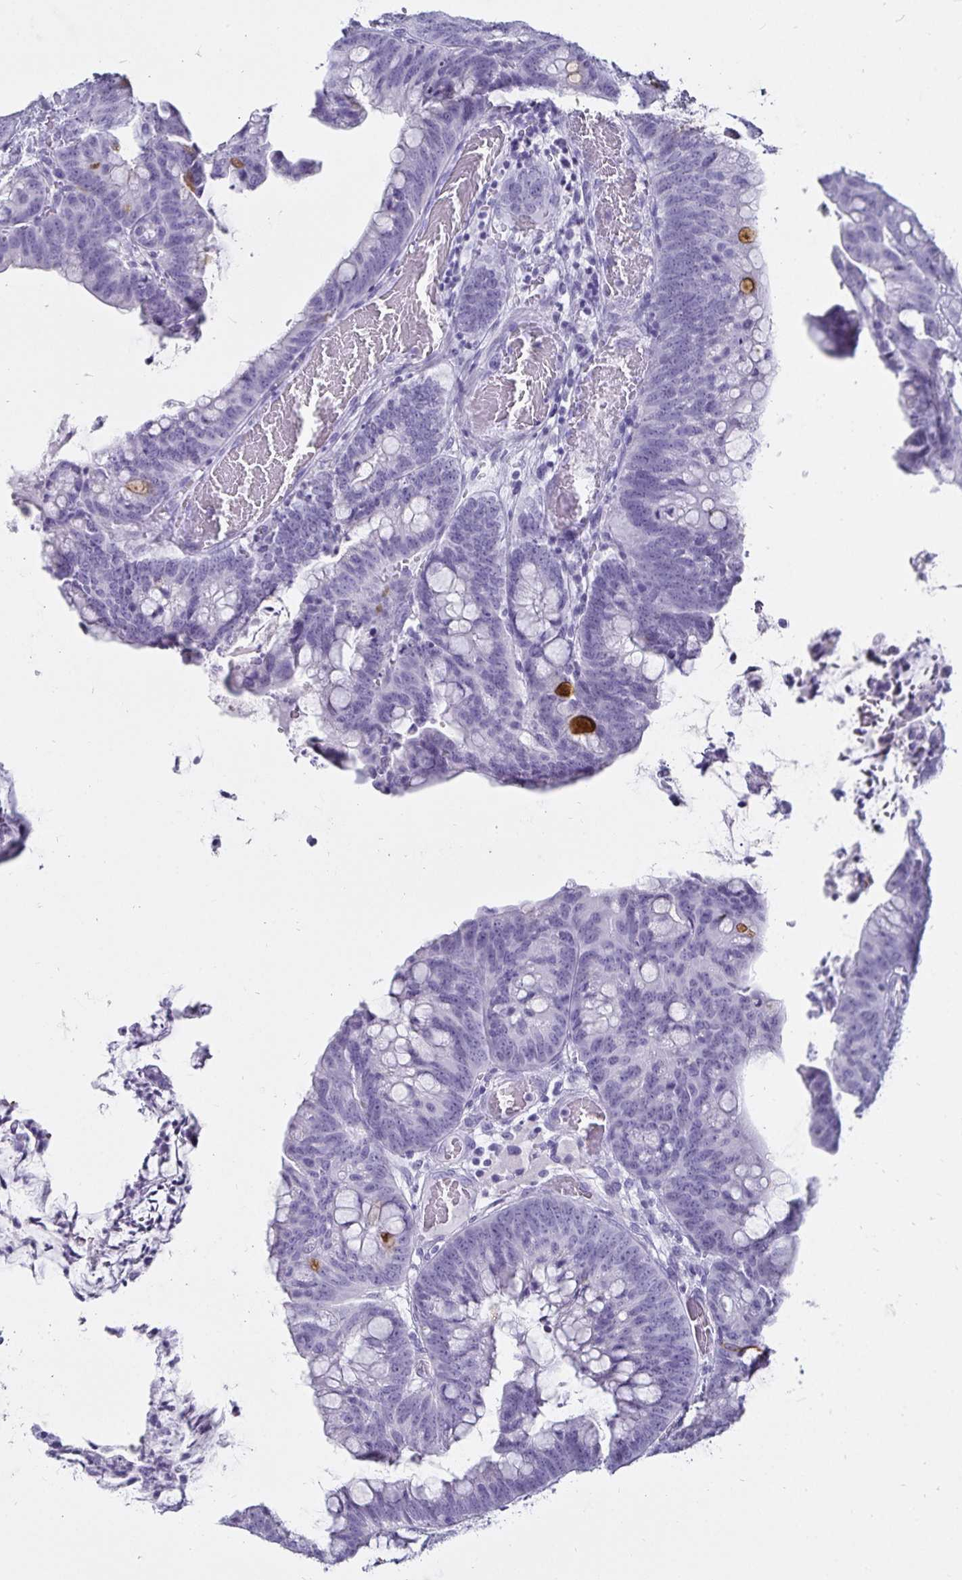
{"staining": {"intensity": "moderate", "quantity": "<25%", "location": "cytoplasmic/membranous"}, "tissue": "colorectal cancer", "cell_type": "Tumor cells", "image_type": "cancer", "snomed": [{"axis": "morphology", "description": "Adenocarcinoma, NOS"}, {"axis": "topography", "description": "Colon"}], "caption": "Human colorectal adenocarcinoma stained with a brown dye displays moderate cytoplasmic/membranous positive staining in about <25% of tumor cells.", "gene": "DEFA6", "patient": {"sex": "male", "age": 62}}